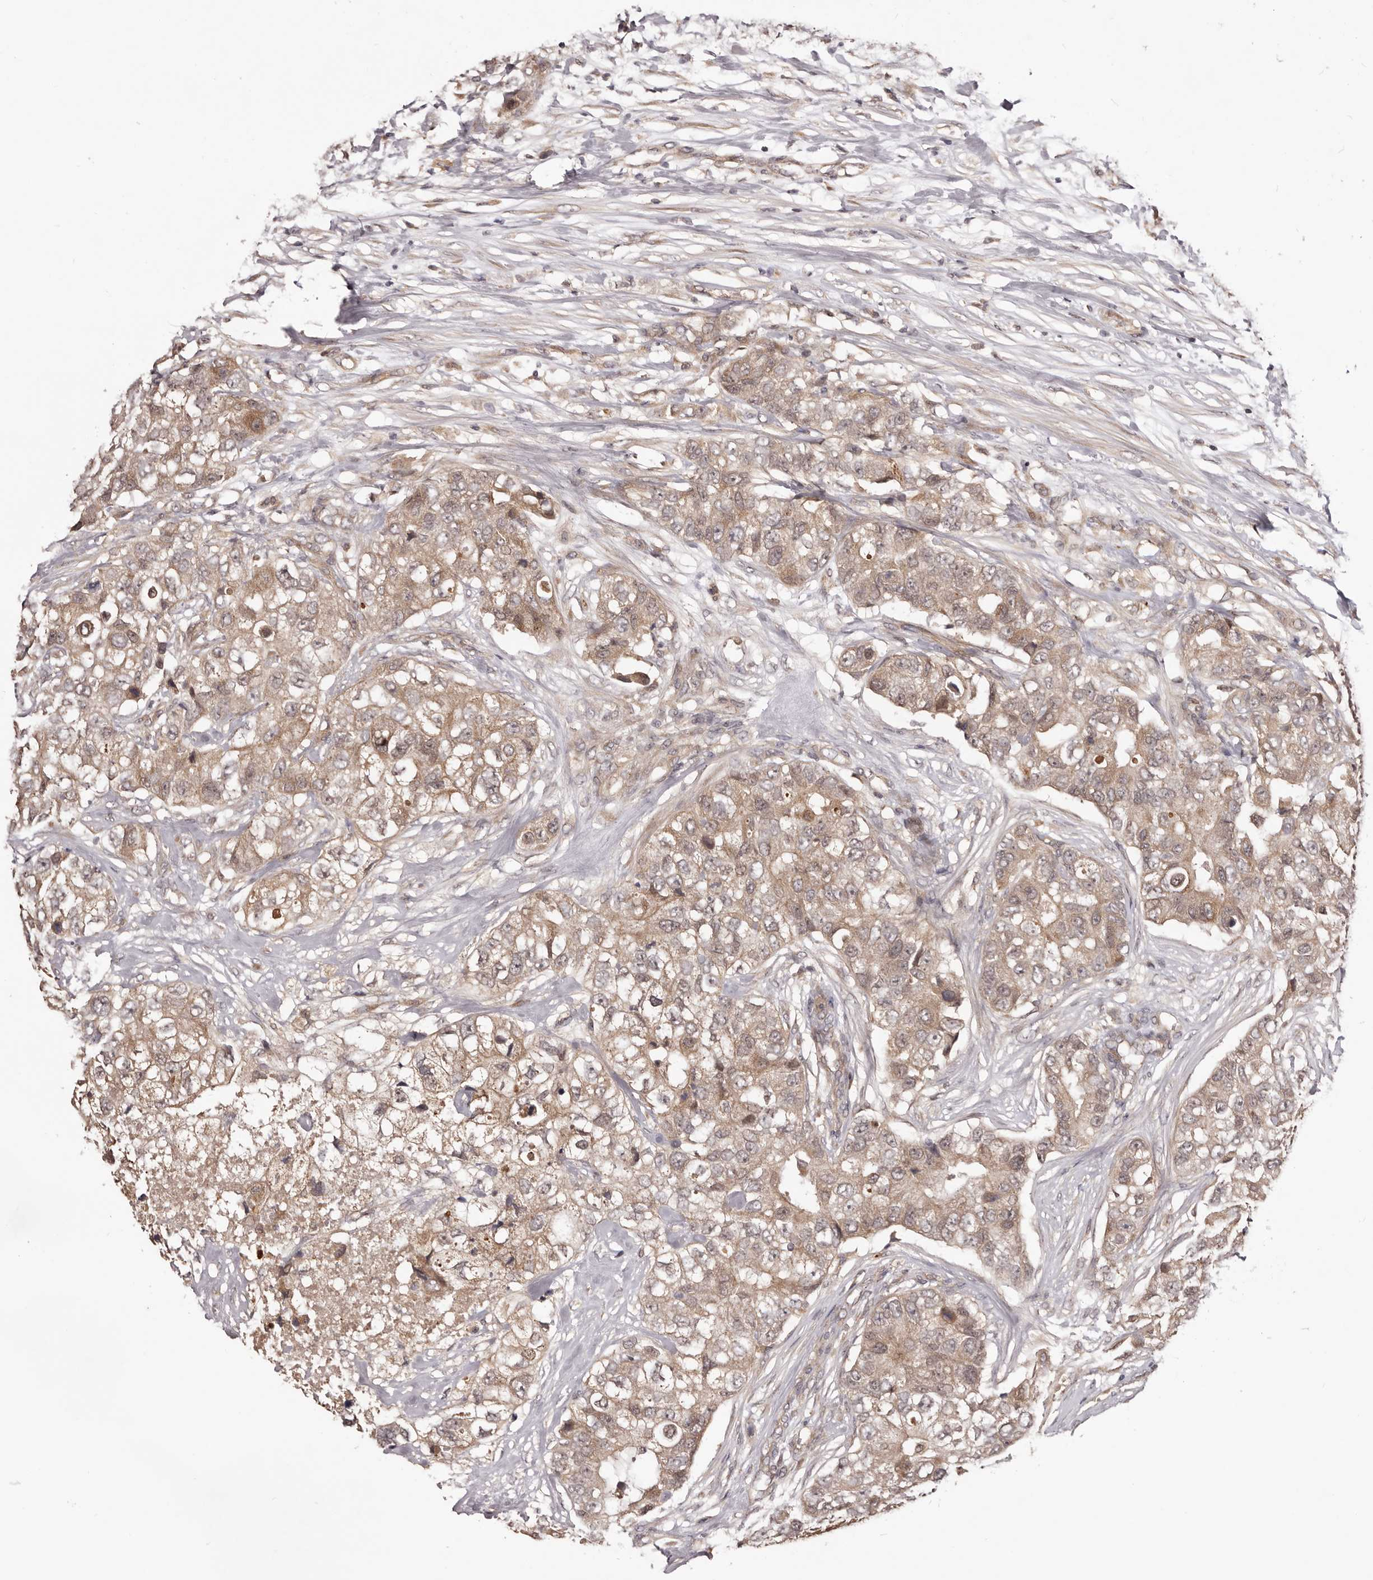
{"staining": {"intensity": "weak", "quantity": ">75%", "location": "cytoplasmic/membranous"}, "tissue": "breast cancer", "cell_type": "Tumor cells", "image_type": "cancer", "snomed": [{"axis": "morphology", "description": "Duct carcinoma"}, {"axis": "topography", "description": "Breast"}], "caption": "A micrograph of breast cancer stained for a protein shows weak cytoplasmic/membranous brown staining in tumor cells. (IHC, brightfield microscopy, high magnification).", "gene": "MDP1", "patient": {"sex": "female", "age": 62}}